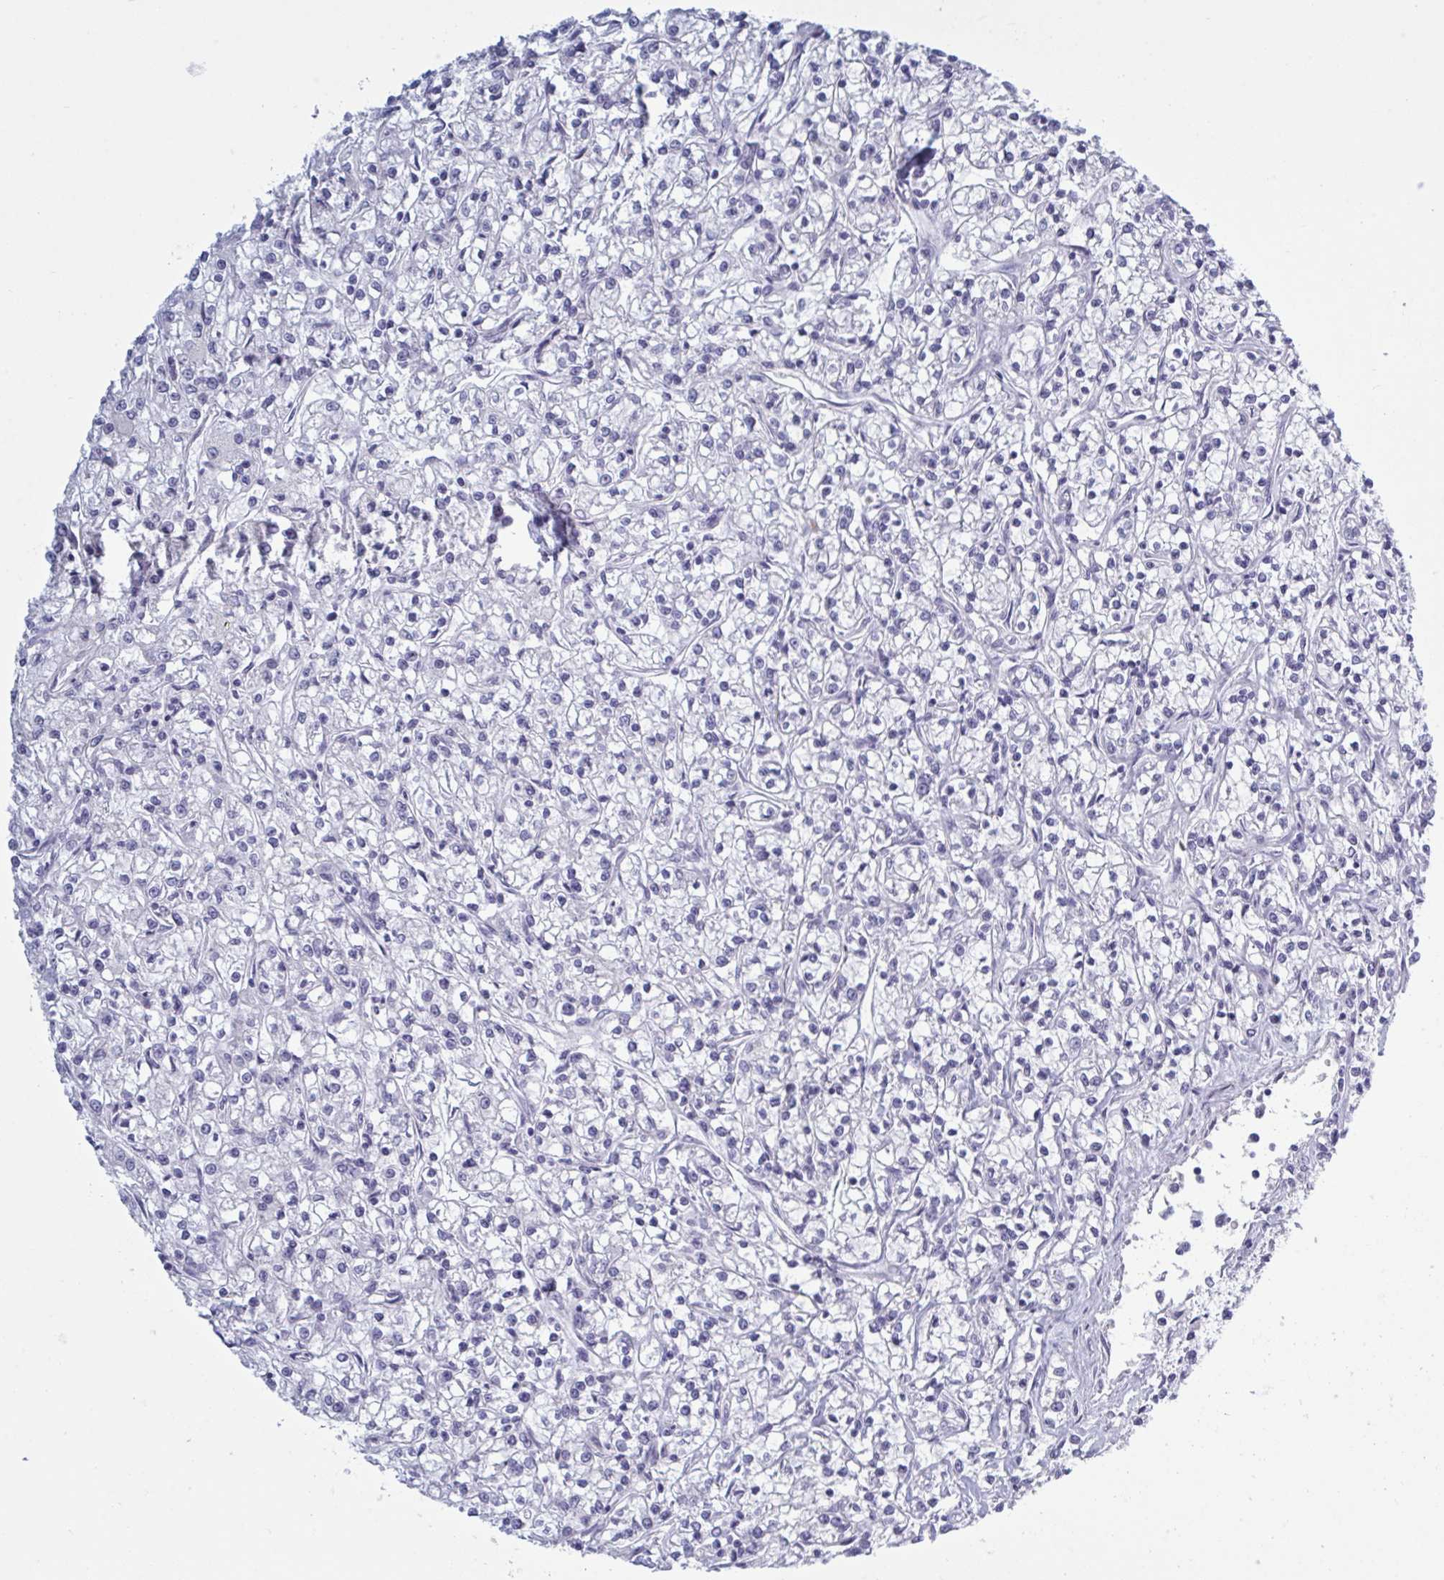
{"staining": {"intensity": "negative", "quantity": "none", "location": "none"}, "tissue": "renal cancer", "cell_type": "Tumor cells", "image_type": "cancer", "snomed": [{"axis": "morphology", "description": "Adenocarcinoma, NOS"}, {"axis": "topography", "description": "Kidney"}], "caption": "Human renal cancer (adenocarcinoma) stained for a protein using immunohistochemistry reveals no staining in tumor cells.", "gene": "NDUFC2", "patient": {"sex": "female", "age": 59}}